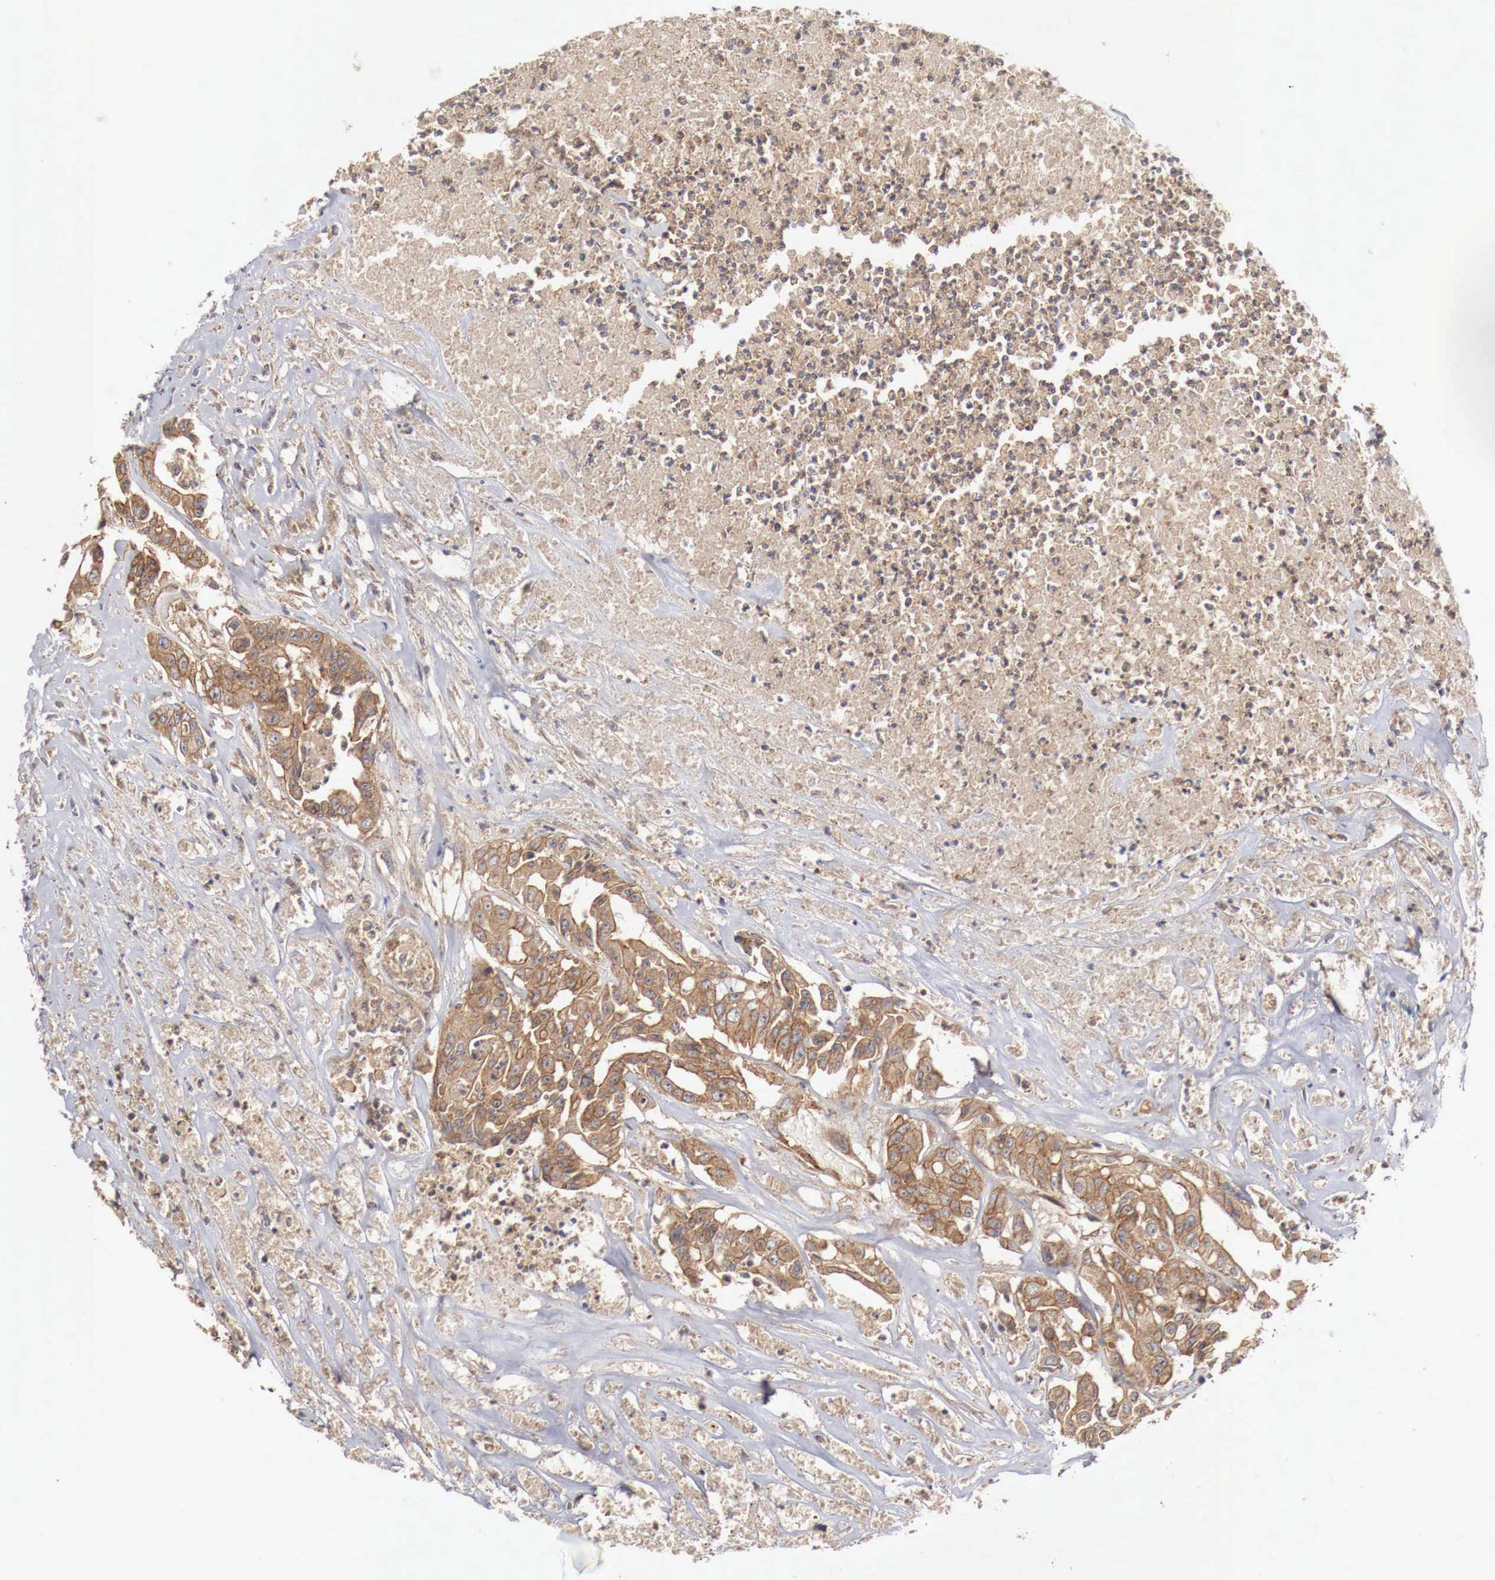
{"staining": {"intensity": "moderate", "quantity": ">75%", "location": "cytoplasmic/membranous"}, "tissue": "colorectal cancer", "cell_type": "Tumor cells", "image_type": "cancer", "snomed": [{"axis": "morphology", "description": "Adenocarcinoma, NOS"}, {"axis": "topography", "description": "Colon"}], "caption": "Immunohistochemical staining of colorectal adenocarcinoma demonstrates medium levels of moderate cytoplasmic/membranous protein positivity in about >75% of tumor cells.", "gene": "ARMCX4", "patient": {"sex": "female", "age": 70}}